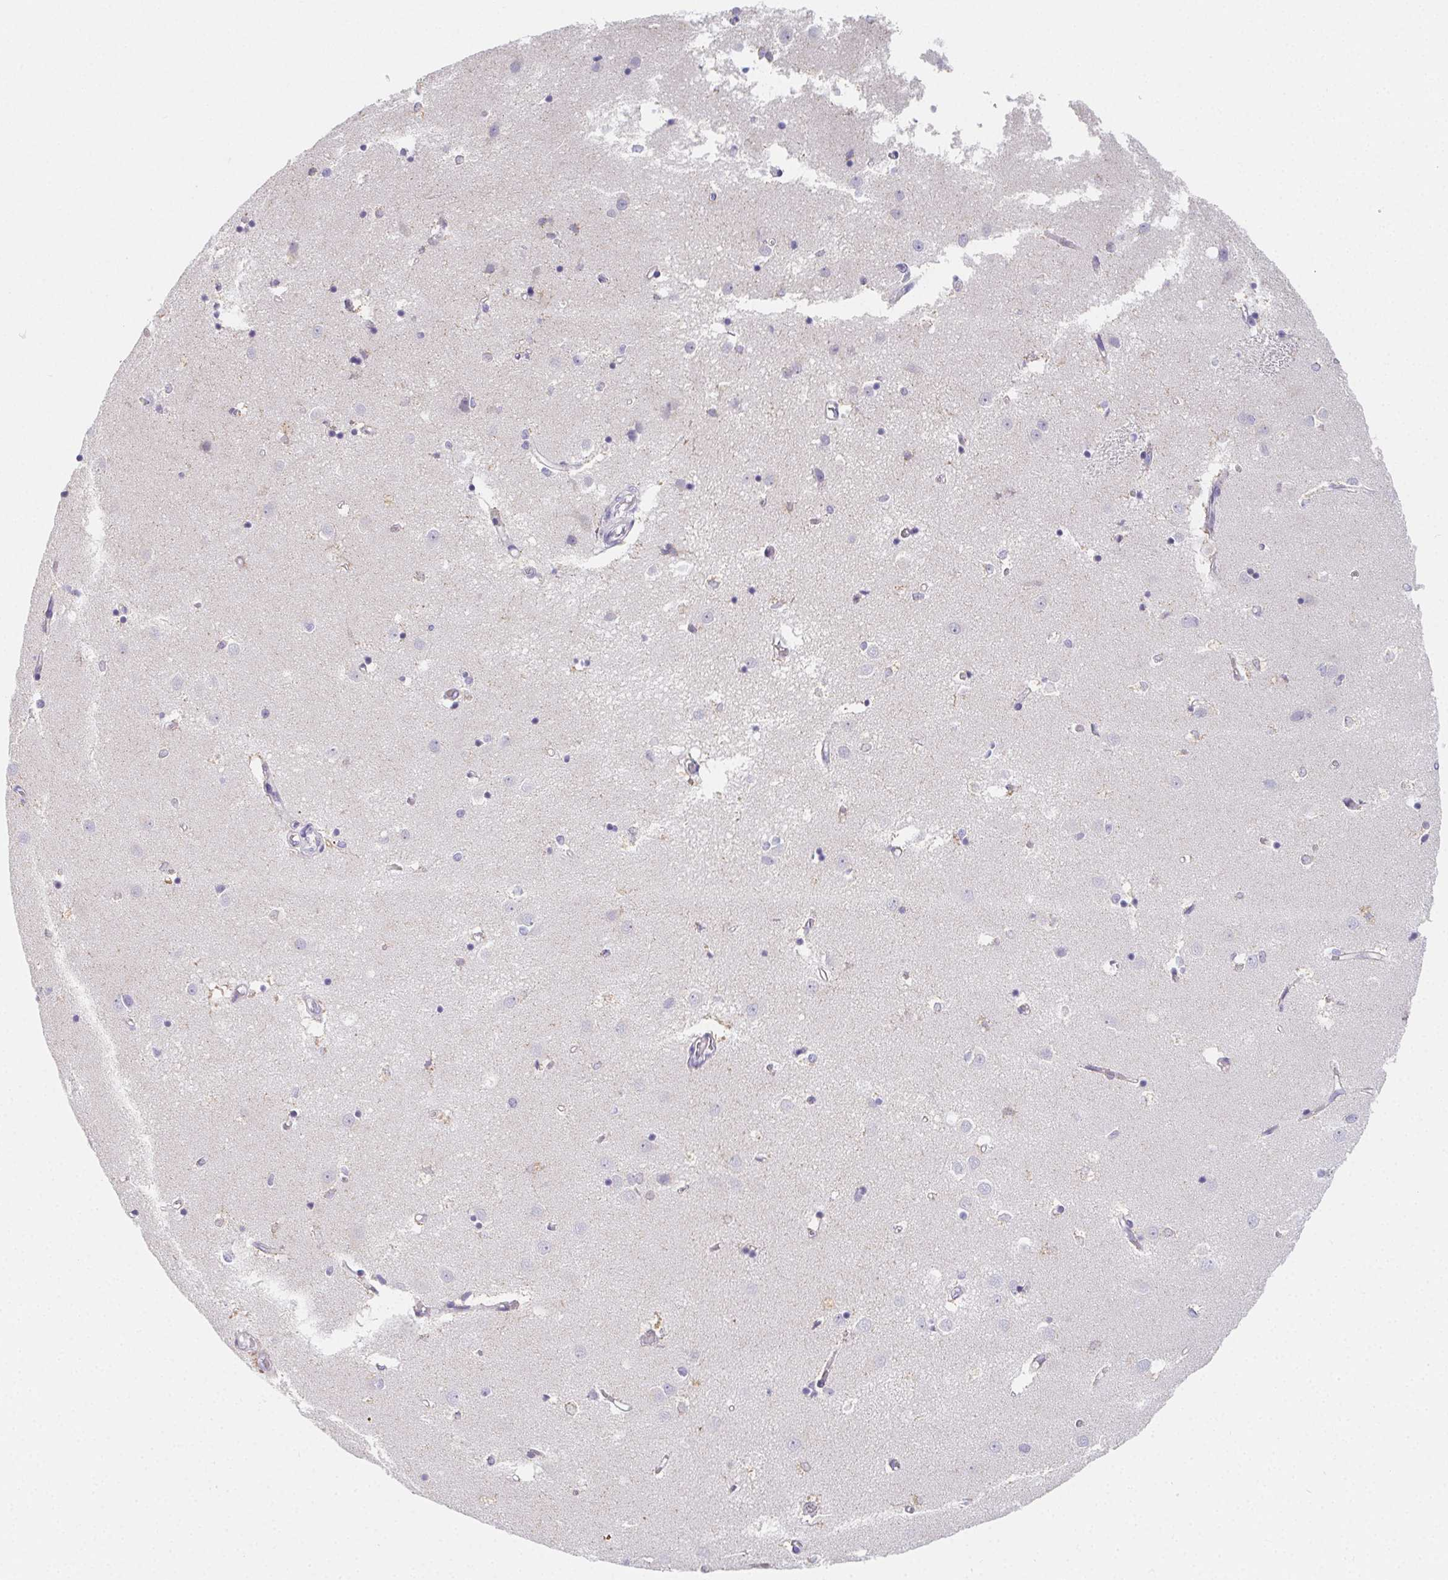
{"staining": {"intensity": "negative", "quantity": "none", "location": "none"}, "tissue": "caudate", "cell_type": "Glial cells", "image_type": "normal", "snomed": [{"axis": "morphology", "description": "Normal tissue, NOS"}, {"axis": "topography", "description": "Lateral ventricle wall"}], "caption": "Immunohistochemistry photomicrograph of unremarkable caudate: caudate stained with DAB reveals no significant protein expression in glial cells. (DAB immunohistochemistry with hematoxylin counter stain).", "gene": "GLIPR1L1", "patient": {"sex": "male", "age": 54}}